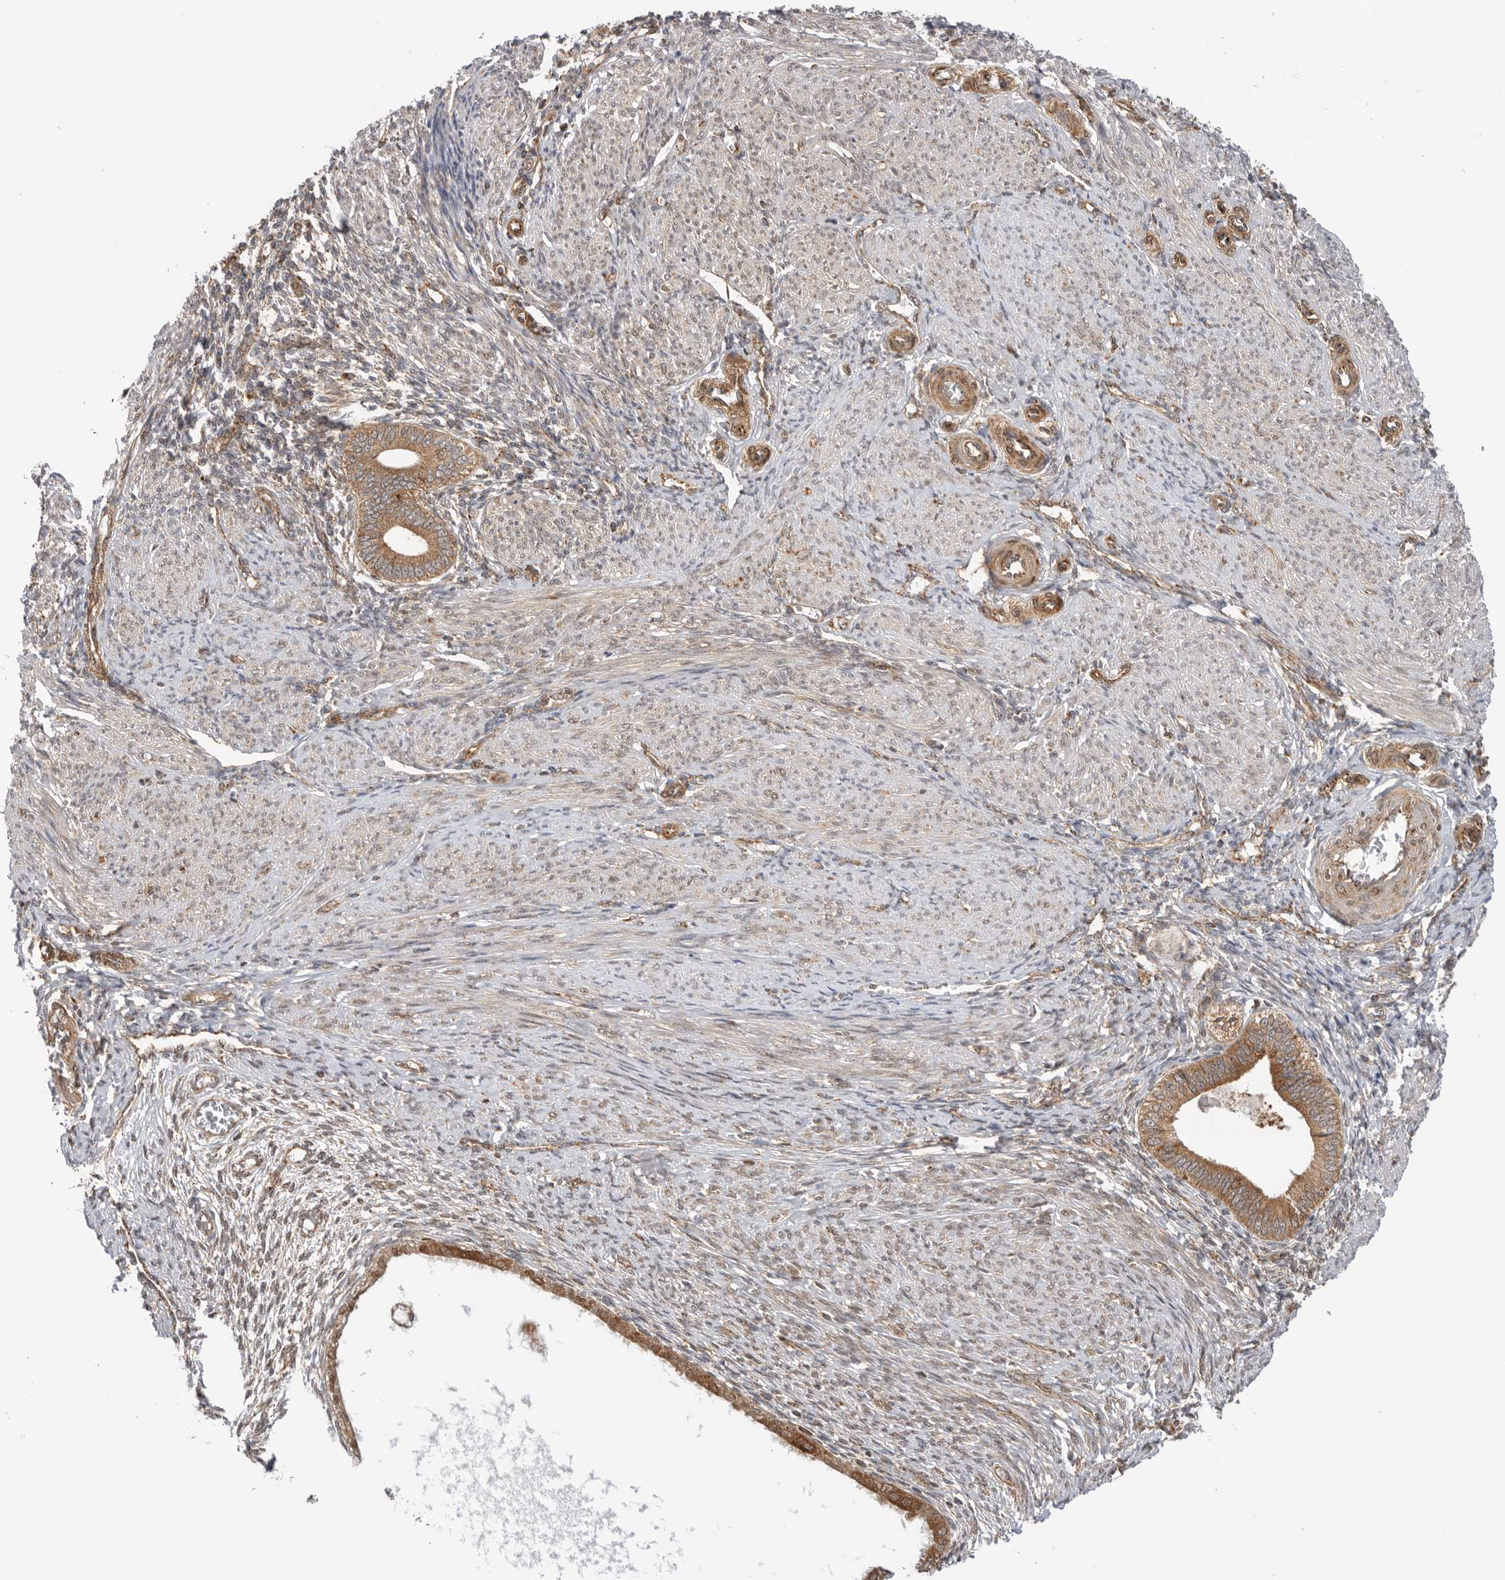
{"staining": {"intensity": "weak", "quantity": "<25%", "location": "cytoplasmic/membranous"}, "tissue": "endometrium", "cell_type": "Cells in endometrial stroma", "image_type": "normal", "snomed": [{"axis": "morphology", "description": "Normal tissue, NOS"}, {"axis": "topography", "description": "Endometrium"}], "caption": "The immunohistochemistry image has no significant staining in cells in endometrial stroma of endometrium.", "gene": "DCAF8", "patient": {"sex": "female", "age": 42}}